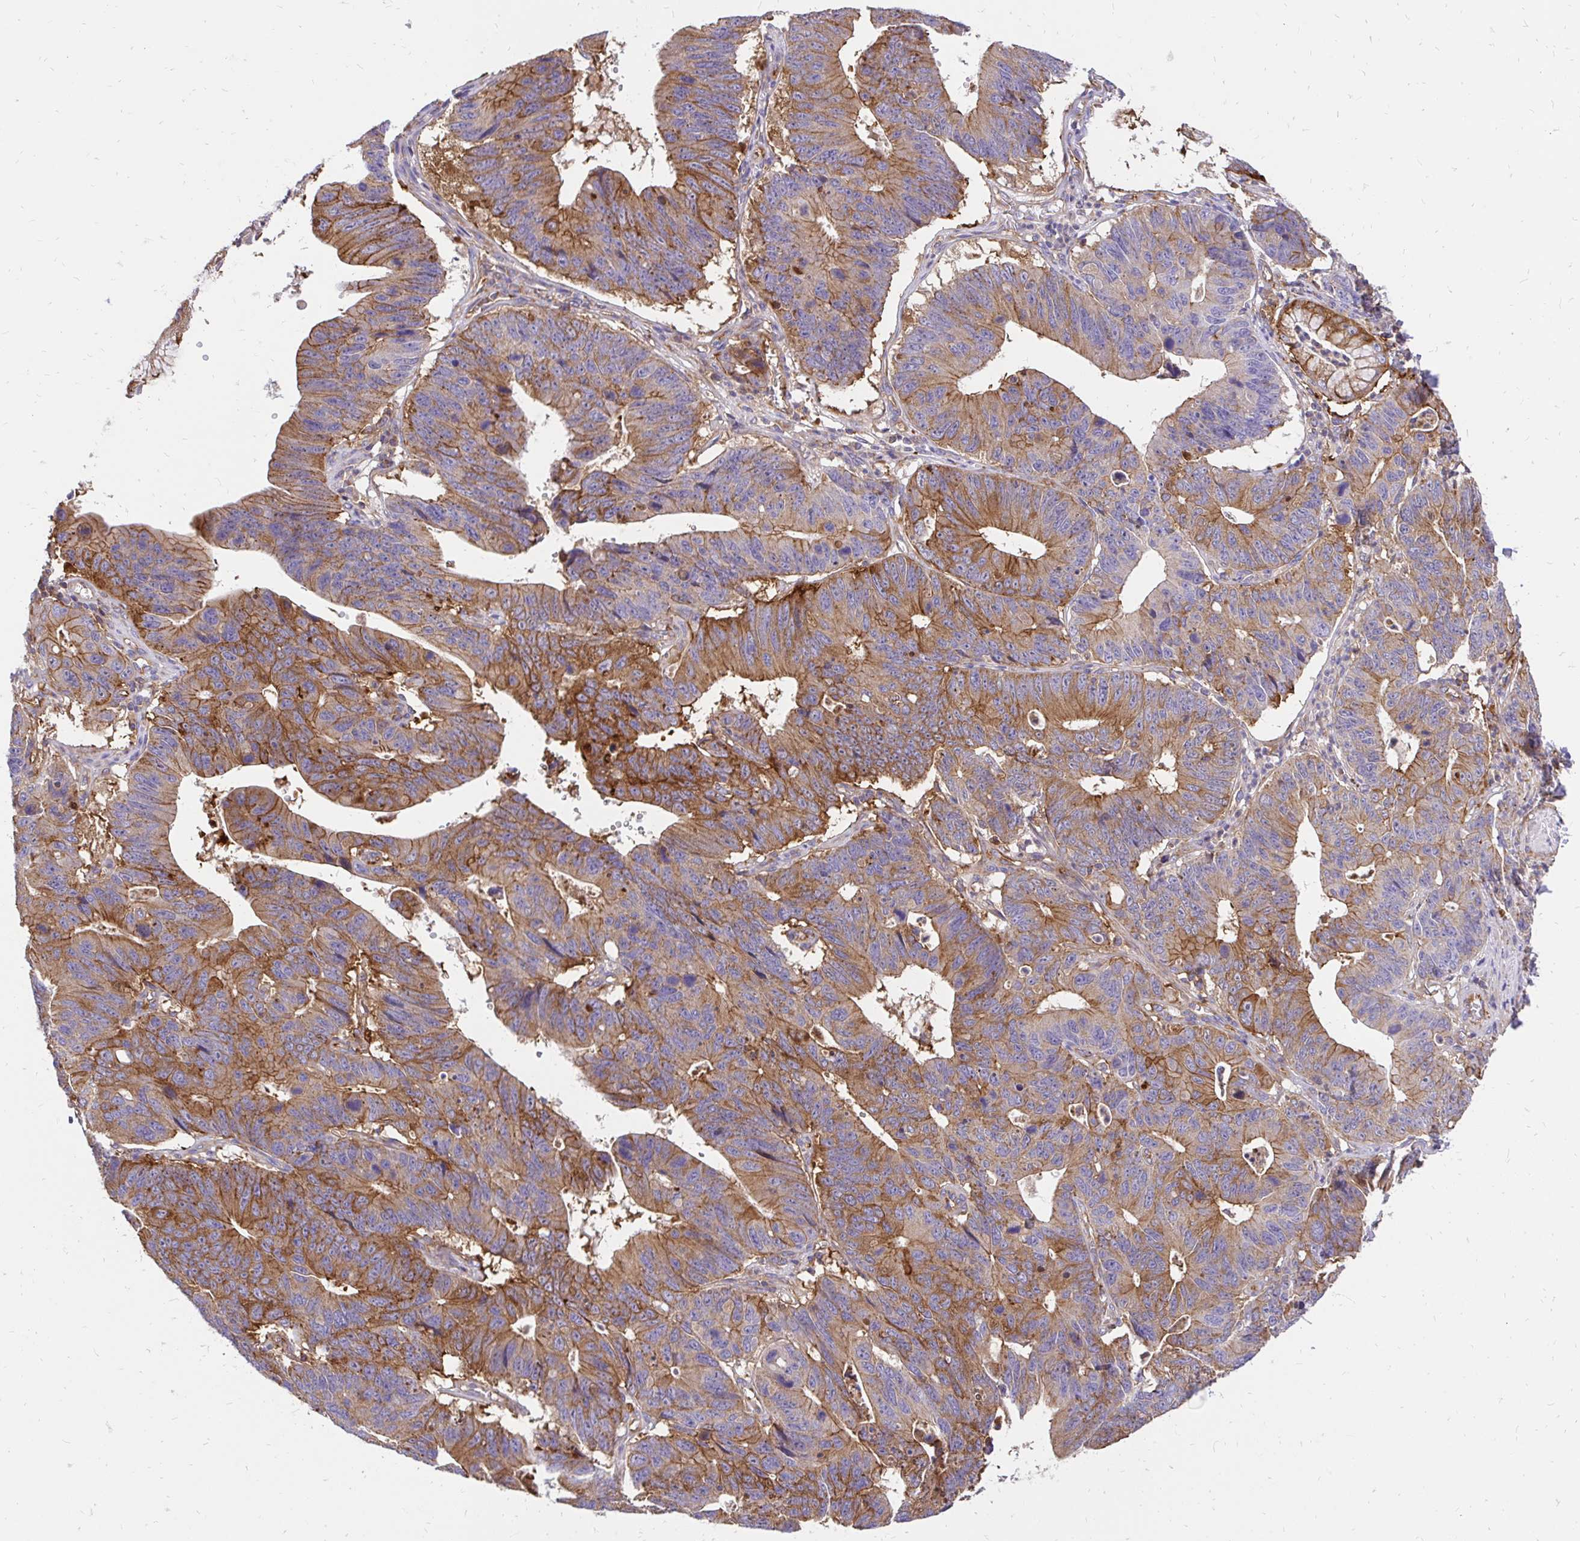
{"staining": {"intensity": "moderate", "quantity": ">75%", "location": "cytoplasmic/membranous"}, "tissue": "stomach cancer", "cell_type": "Tumor cells", "image_type": "cancer", "snomed": [{"axis": "morphology", "description": "Adenocarcinoma, NOS"}, {"axis": "topography", "description": "Stomach"}], "caption": "Stomach cancer (adenocarcinoma) stained with immunohistochemistry (IHC) shows moderate cytoplasmic/membranous staining in about >75% of tumor cells.", "gene": "ABCB10", "patient": {"sex": "male", "age": 59}}